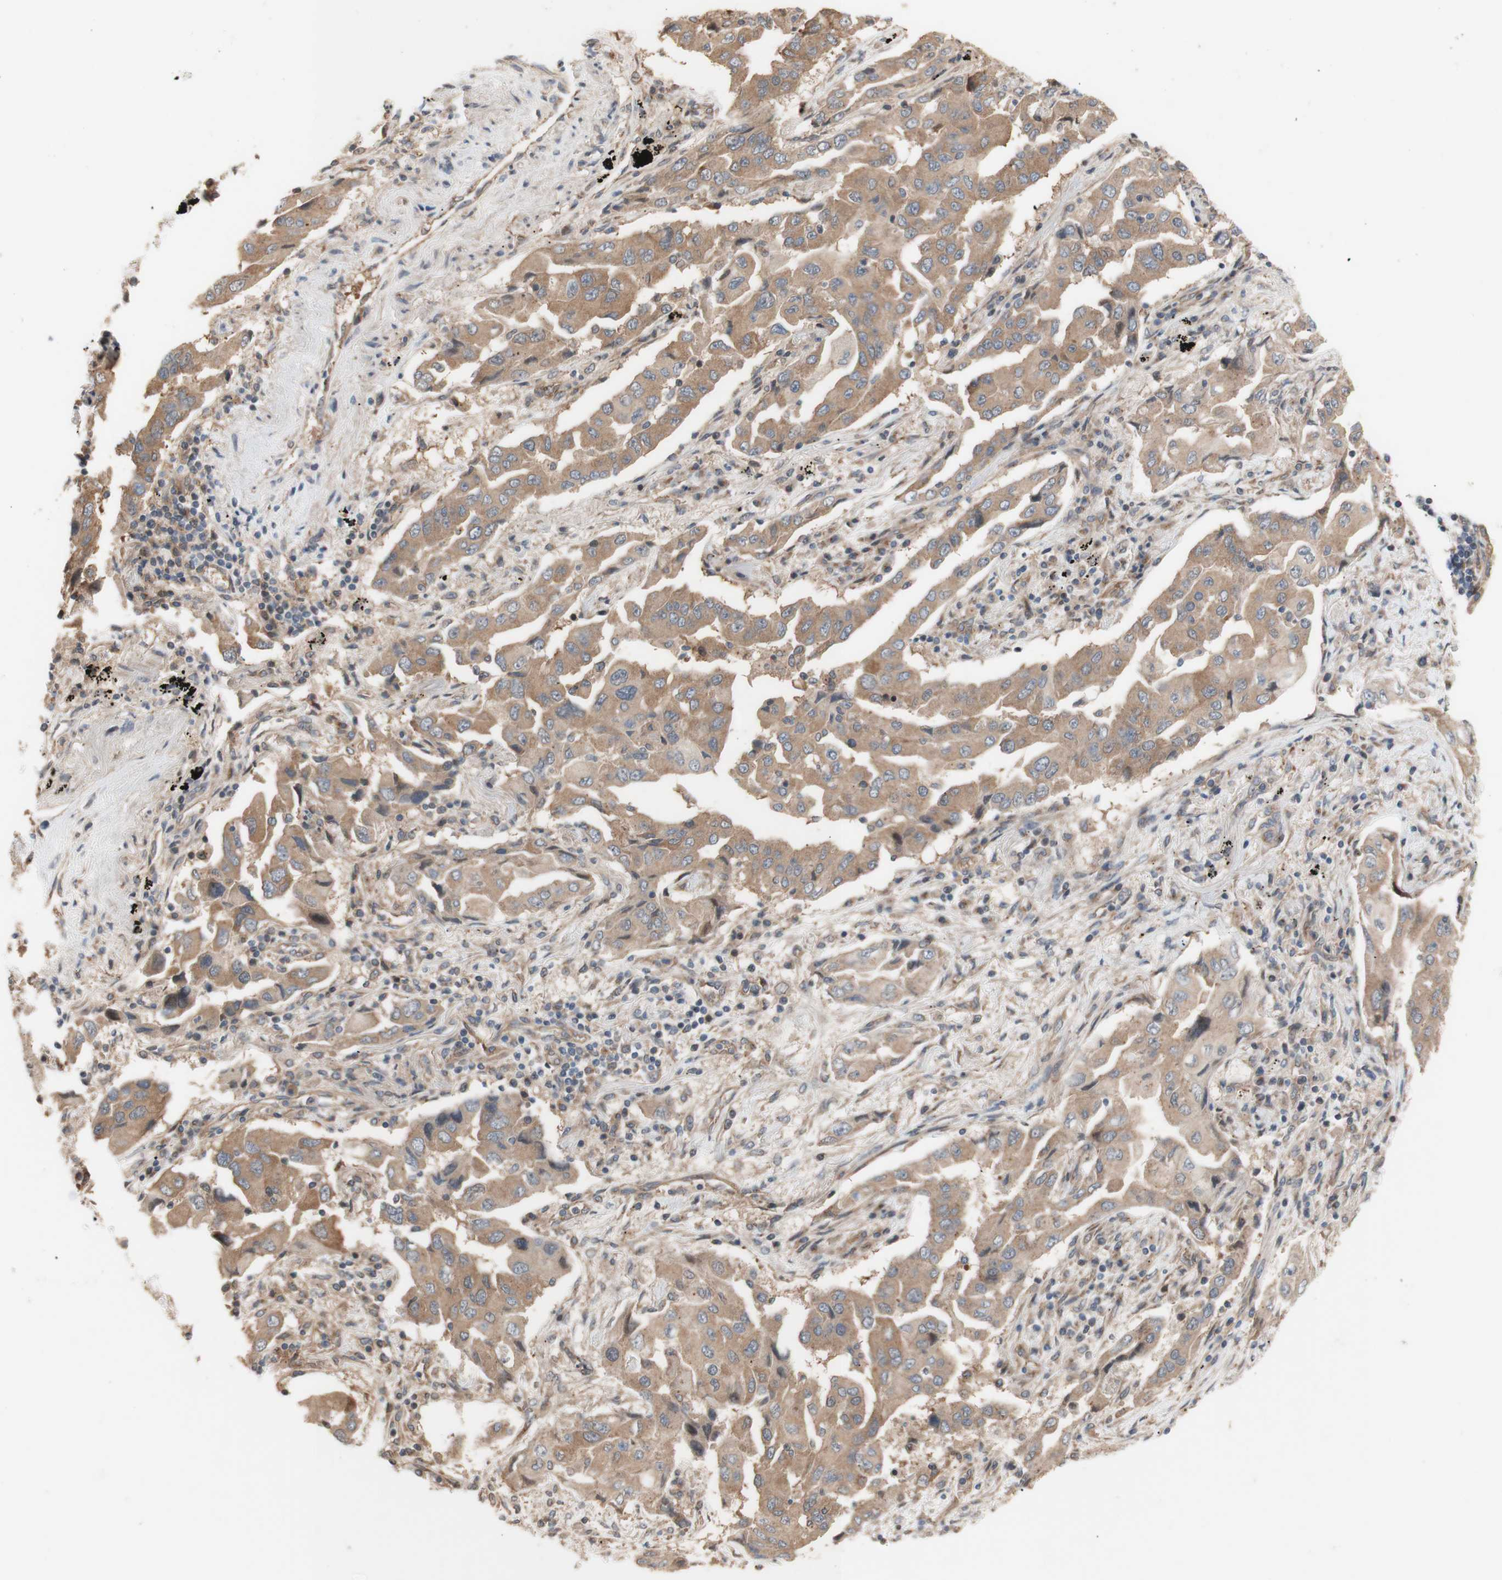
{"staining": {"intensity": "moderate", "quantity": ">75%", "location": "cytoplasmic/membranous"}, "tissue": "lung cancer", "cell_type": "Tumor cells", "image_type": "cancer", "snomed": [{"axis": "morphology", "description": "Adenocarcinoma, NOS"}, {"axis": "topography", "description": "Lung"}], "caption": "The image demonstrates immunohistochemical staining of lung adenocarcinoma. There is moderate cytoplasmic/membranous staining is appreciated in about >75% of tumor cells. Ihc stains the protein of interest in brown and the nuclei are stained blue.", "gene": "DYNLRB1", "patient": {"sex": "female", "age": 65}}